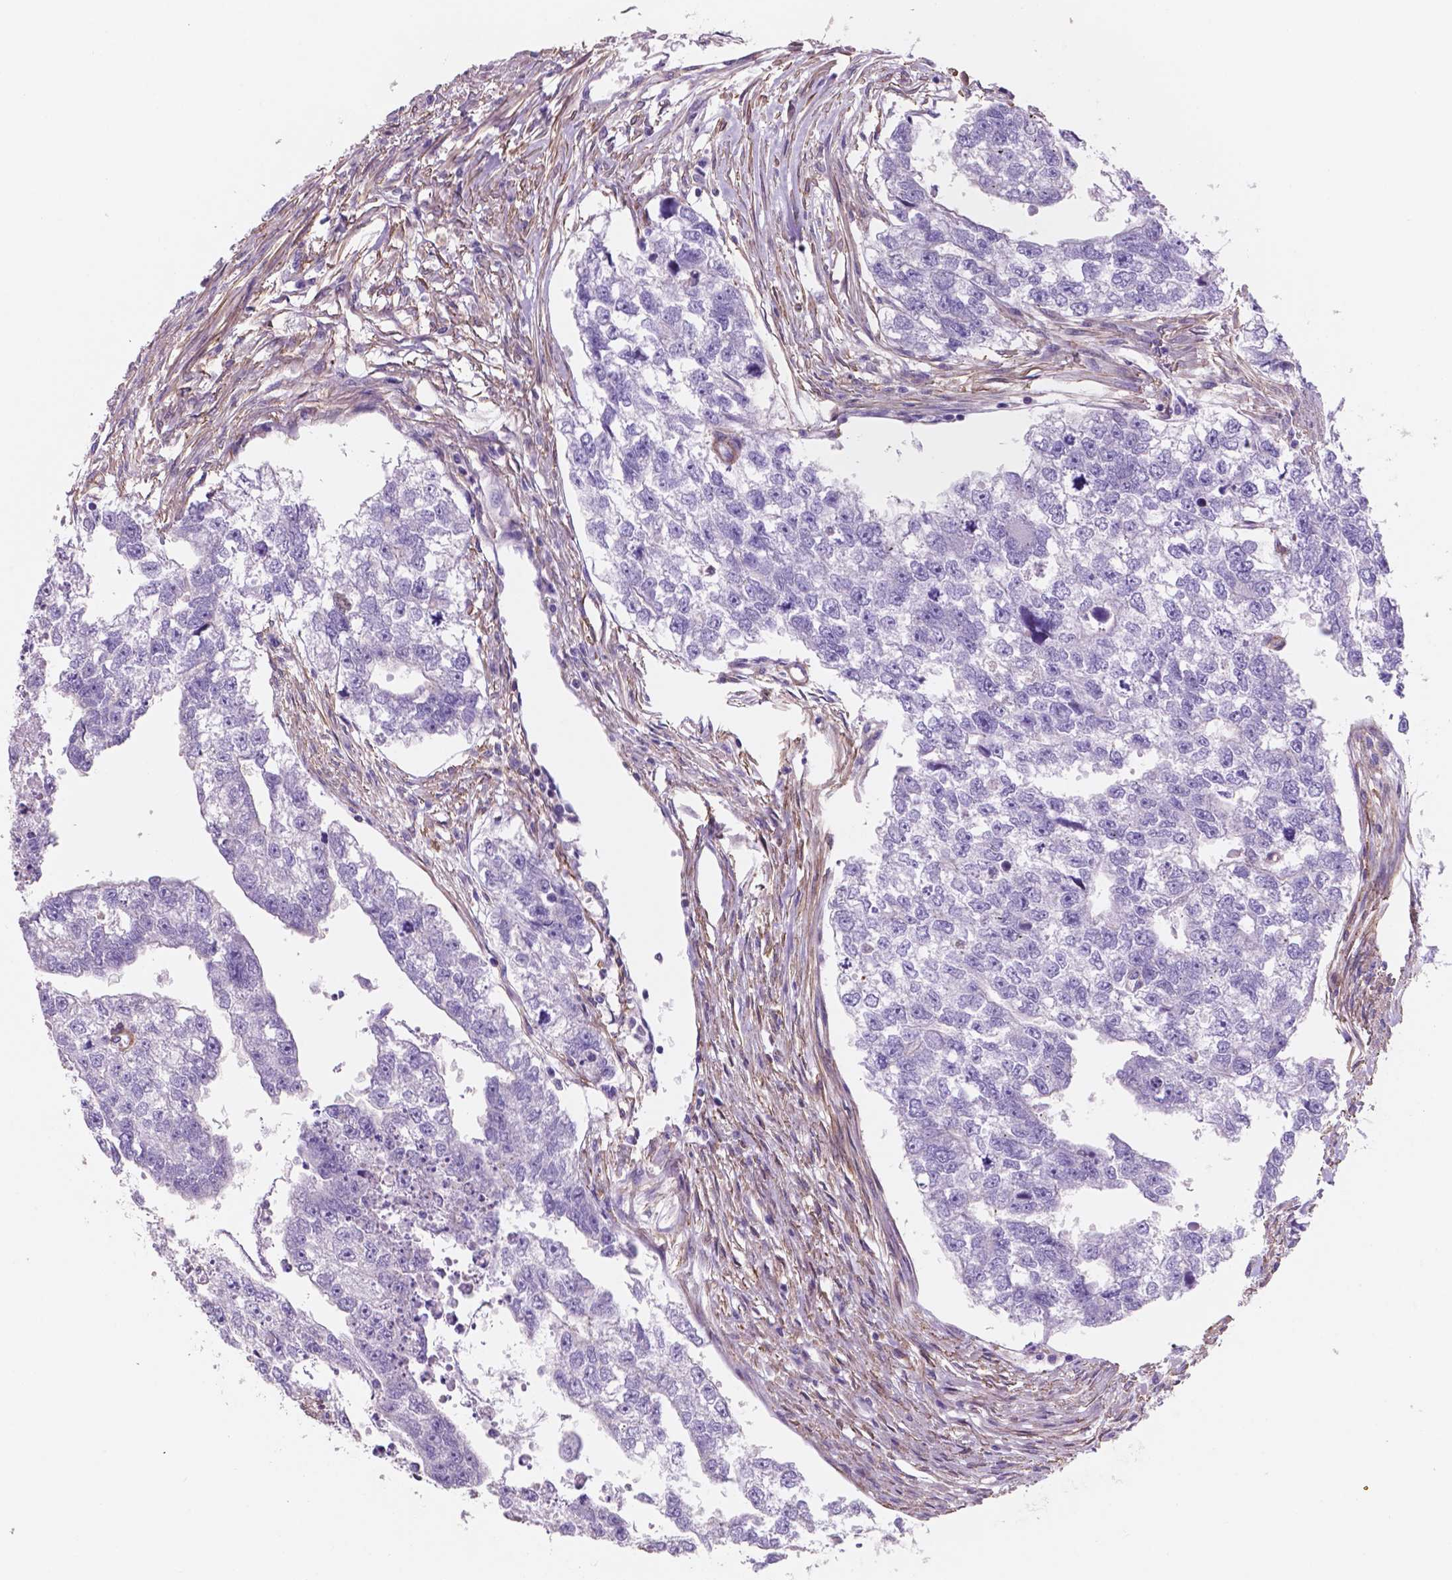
{"staining": {"intensity": "negative", "quantity": "none", "location": "none"}, "tissue": "testis cancer", "cell_type": "Tumor cells", "image_type": "cancer", "snomed": [{"axis": "morphology", "description": "Carcinoma, Embryonal, NOS"}, {"axis": "morphology", "description": "Teratoma, malignant, NOS"}, {"axis": "topography", "description": "Testis"}], "caption": "Photomicrograph shows no protein staining in tumor cells of testis teratoma (malignant) tissue.", "gene": "TOR2A", "patient": {"sex": "male", "age": 44}}